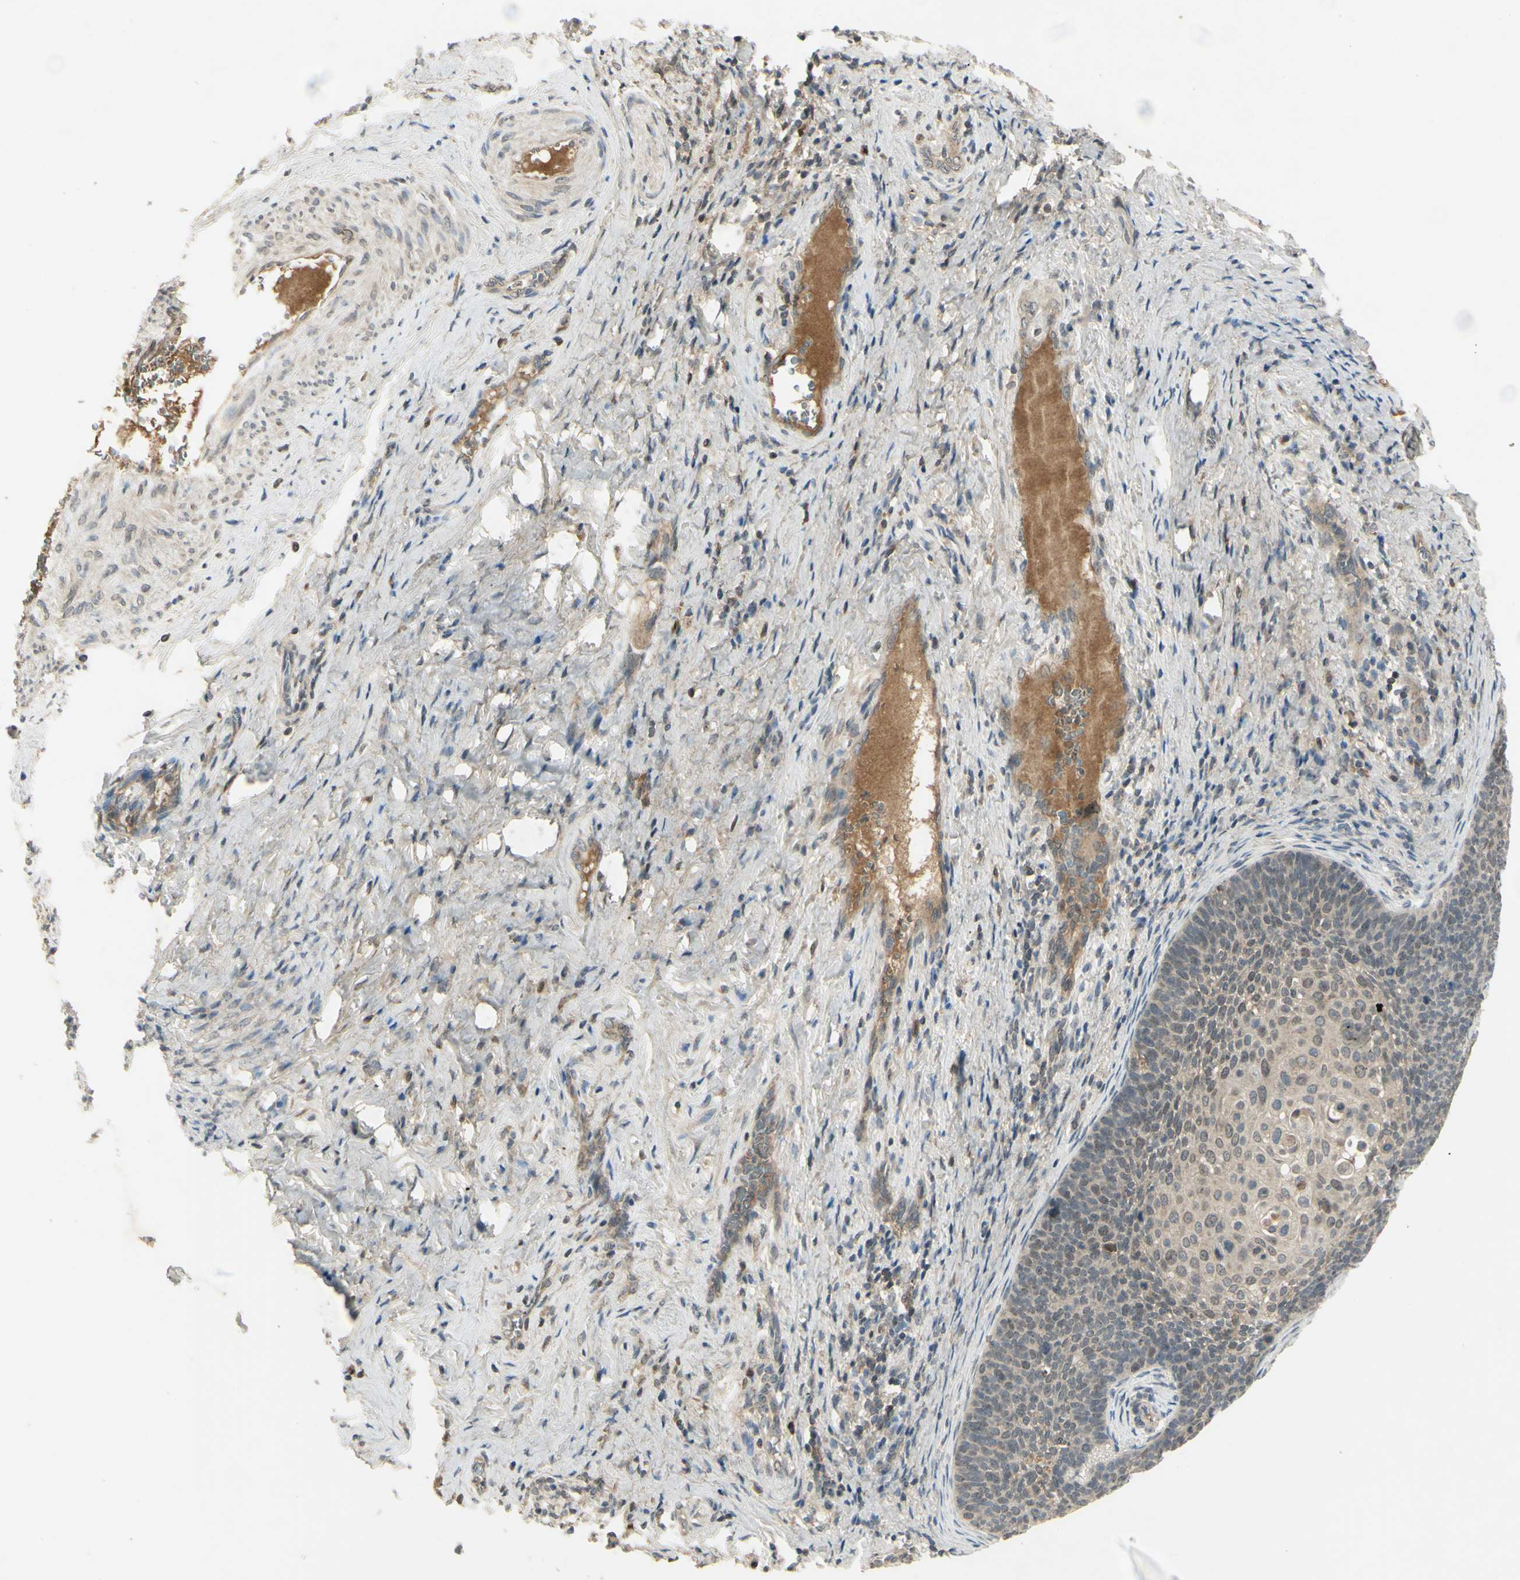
{"staining": {"intensity": "negative", "quantity": "none", "location": "none"}, "tissue": "cervical cancer", "cell_type": "Tumor cells", "image_type": "cancer", "snomed": [{"axis": "morphology", "description": "Squamous cell carcinoma, NOS"}, {"axis": "topography", "description": "Cervix"}], "caption": "This is a photomicrograph of IHC staining of cervical squamous cell carcinoma, which shows no positivity in tumor cells.", "gene": "RAD18", "patient": {"sex": "female", "age": 33}}